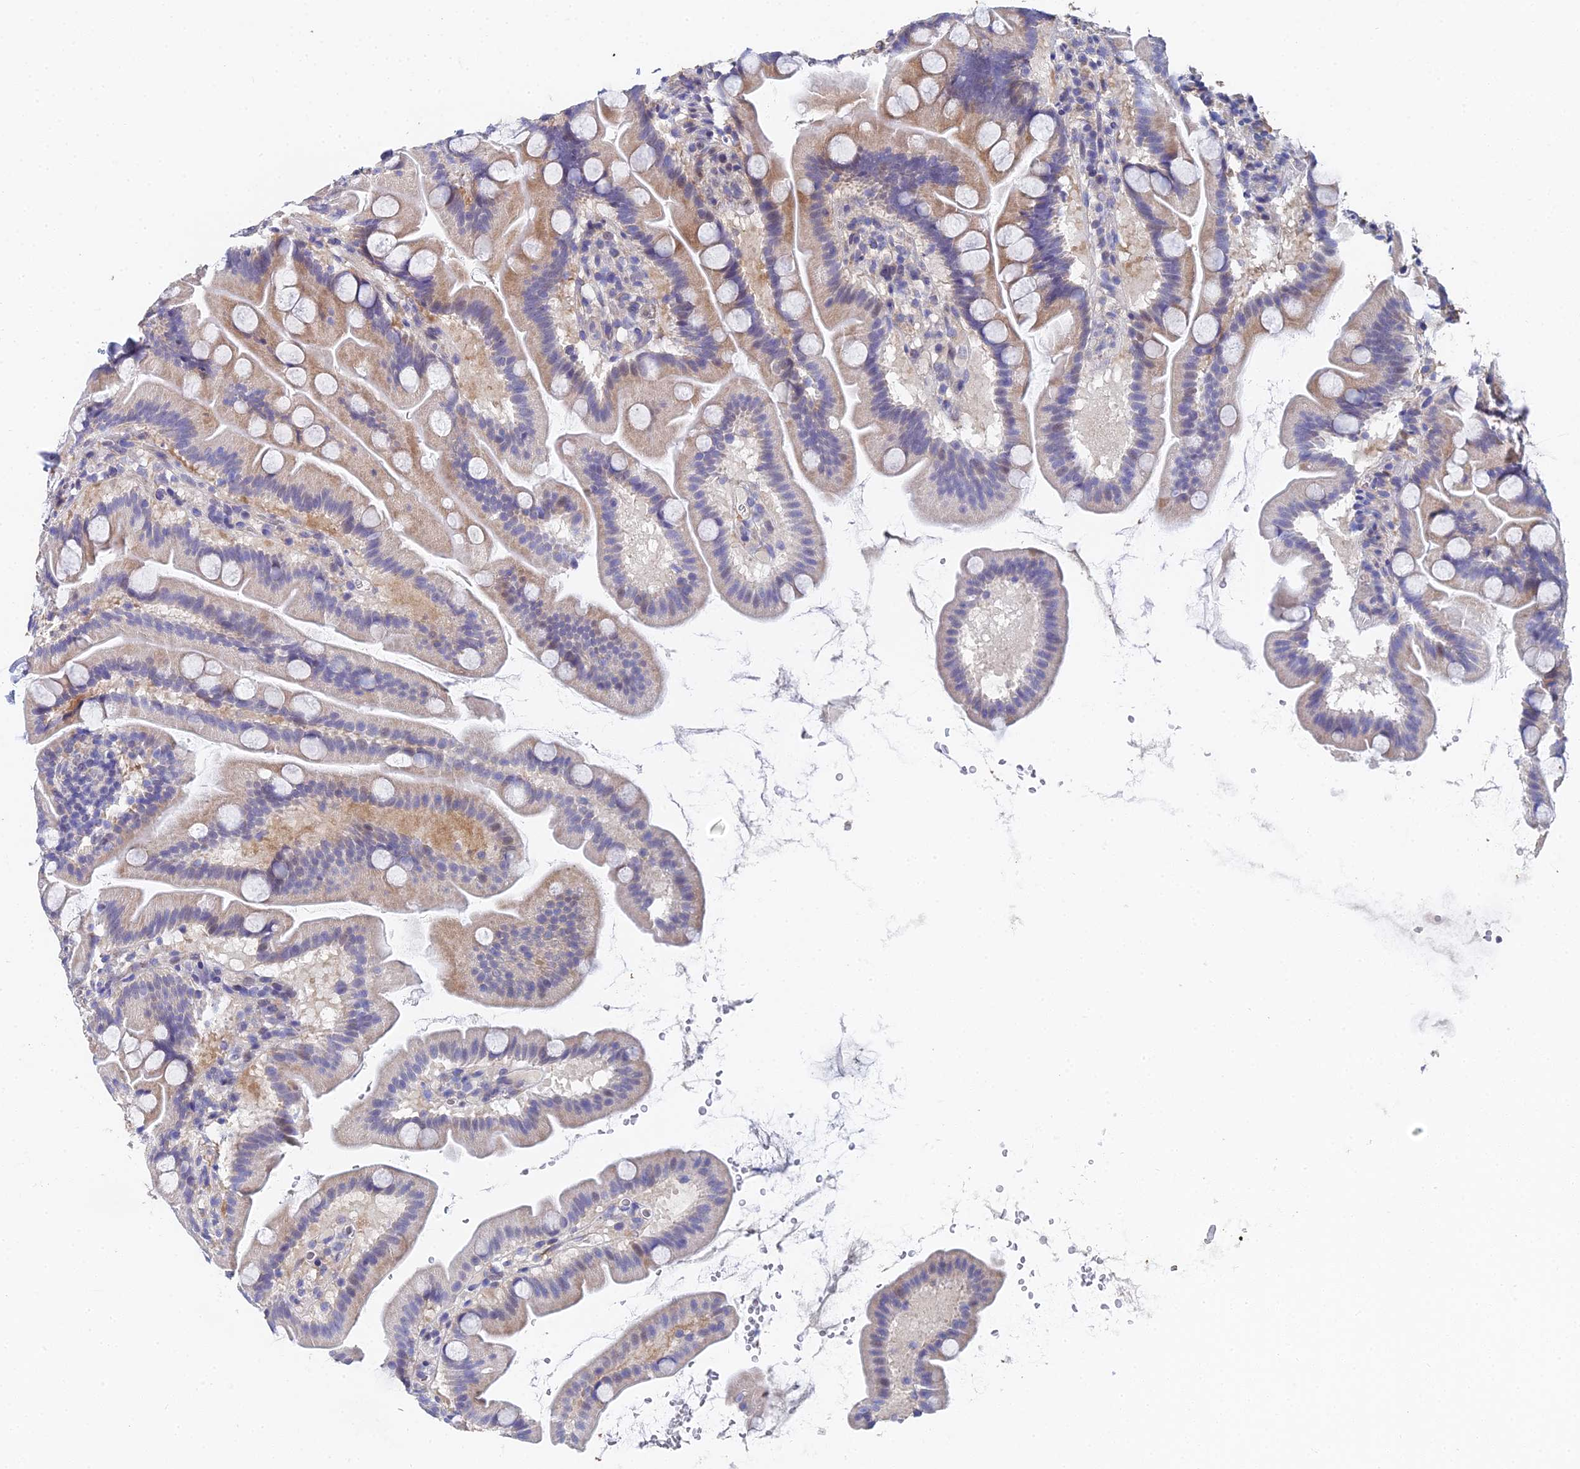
{"staining": {"intensity": "moderate", "quantity": "25%-75%", "location": "cytoplasmic/membranous"}, "tissue": "small intestine", "cell_type": "Glandular cells", "image_type": "normal", "snomed": [{"axis": "morphology", "description": "Normal tissue, NOS"}, {"axis": "topography", "description": "Small intestine"}], "caption": "Protein positivity by IHC exhibits moderate cytoplasmic/membranous expression in approximately 25%-75% of glandular cells in benign small intestine. (DAB (3,3'-diaminobenzidine) = brown stain, brightfield microscopy at high magnification).", "gene": "ENSG00000268674", "patient": {"sex": "female", "age": 68}}